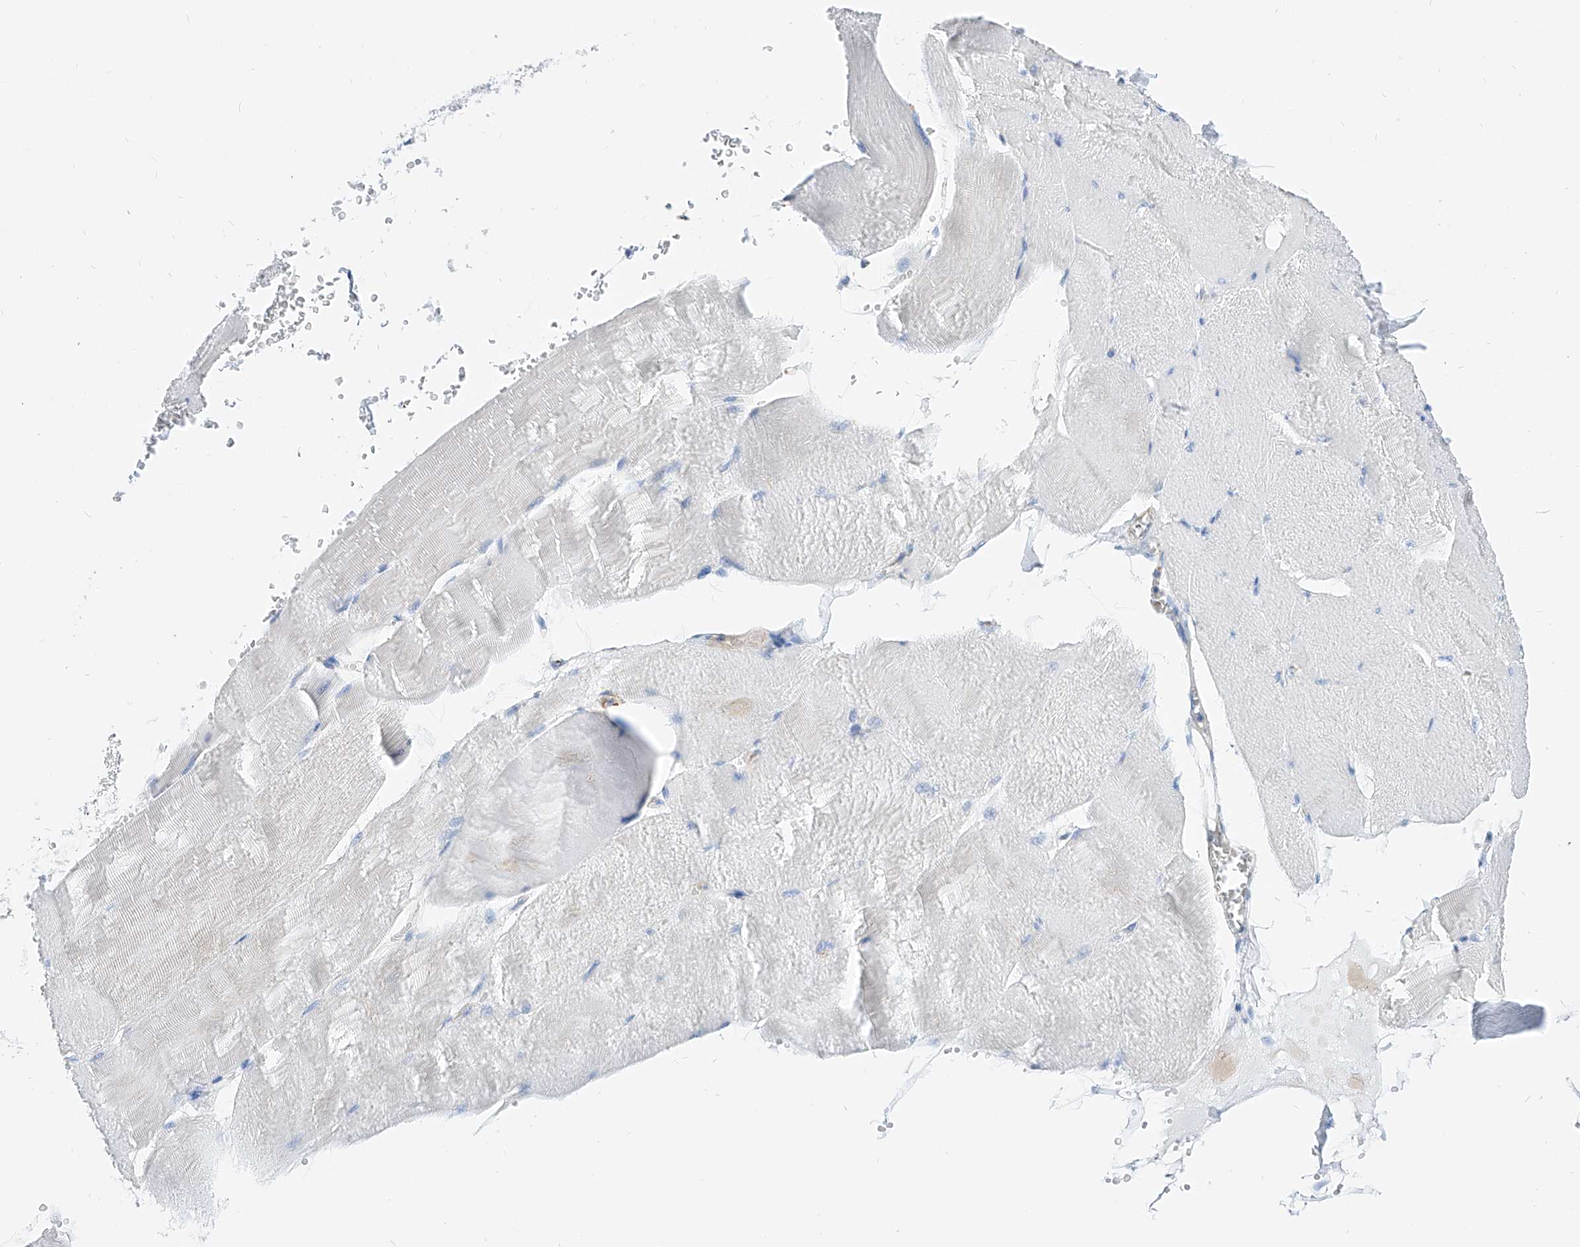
{"staining": {"intensity": "negative", "quantity": "none", "location": "none"}, "tissue": "skeletal muscle", "cell_type": "Myocytes", "image_type": "normal", "snomed": [{"axis": "morphology", "description": "Normal tissue, NOS"}, {"axis": "morphology", "description": "Basal cell carcinoma"}, {"axis": "topography", "description": "Skeletal muscle"}], "caption": "Immunohistochemistry (IHC) micrograph of unremarkable human skeletal muscle stained for a protein (brown), which demonstrates no staining in myocytes. Brightfield microscopy of immunohistochemistry (IHC) stained with DAB (3,3'-diaminobenzidine) (brown) and hematoxylin (blue), captured at high magnification.", "gene": "TAS2R60", "patient": {"sex": "female", "age": 64}}